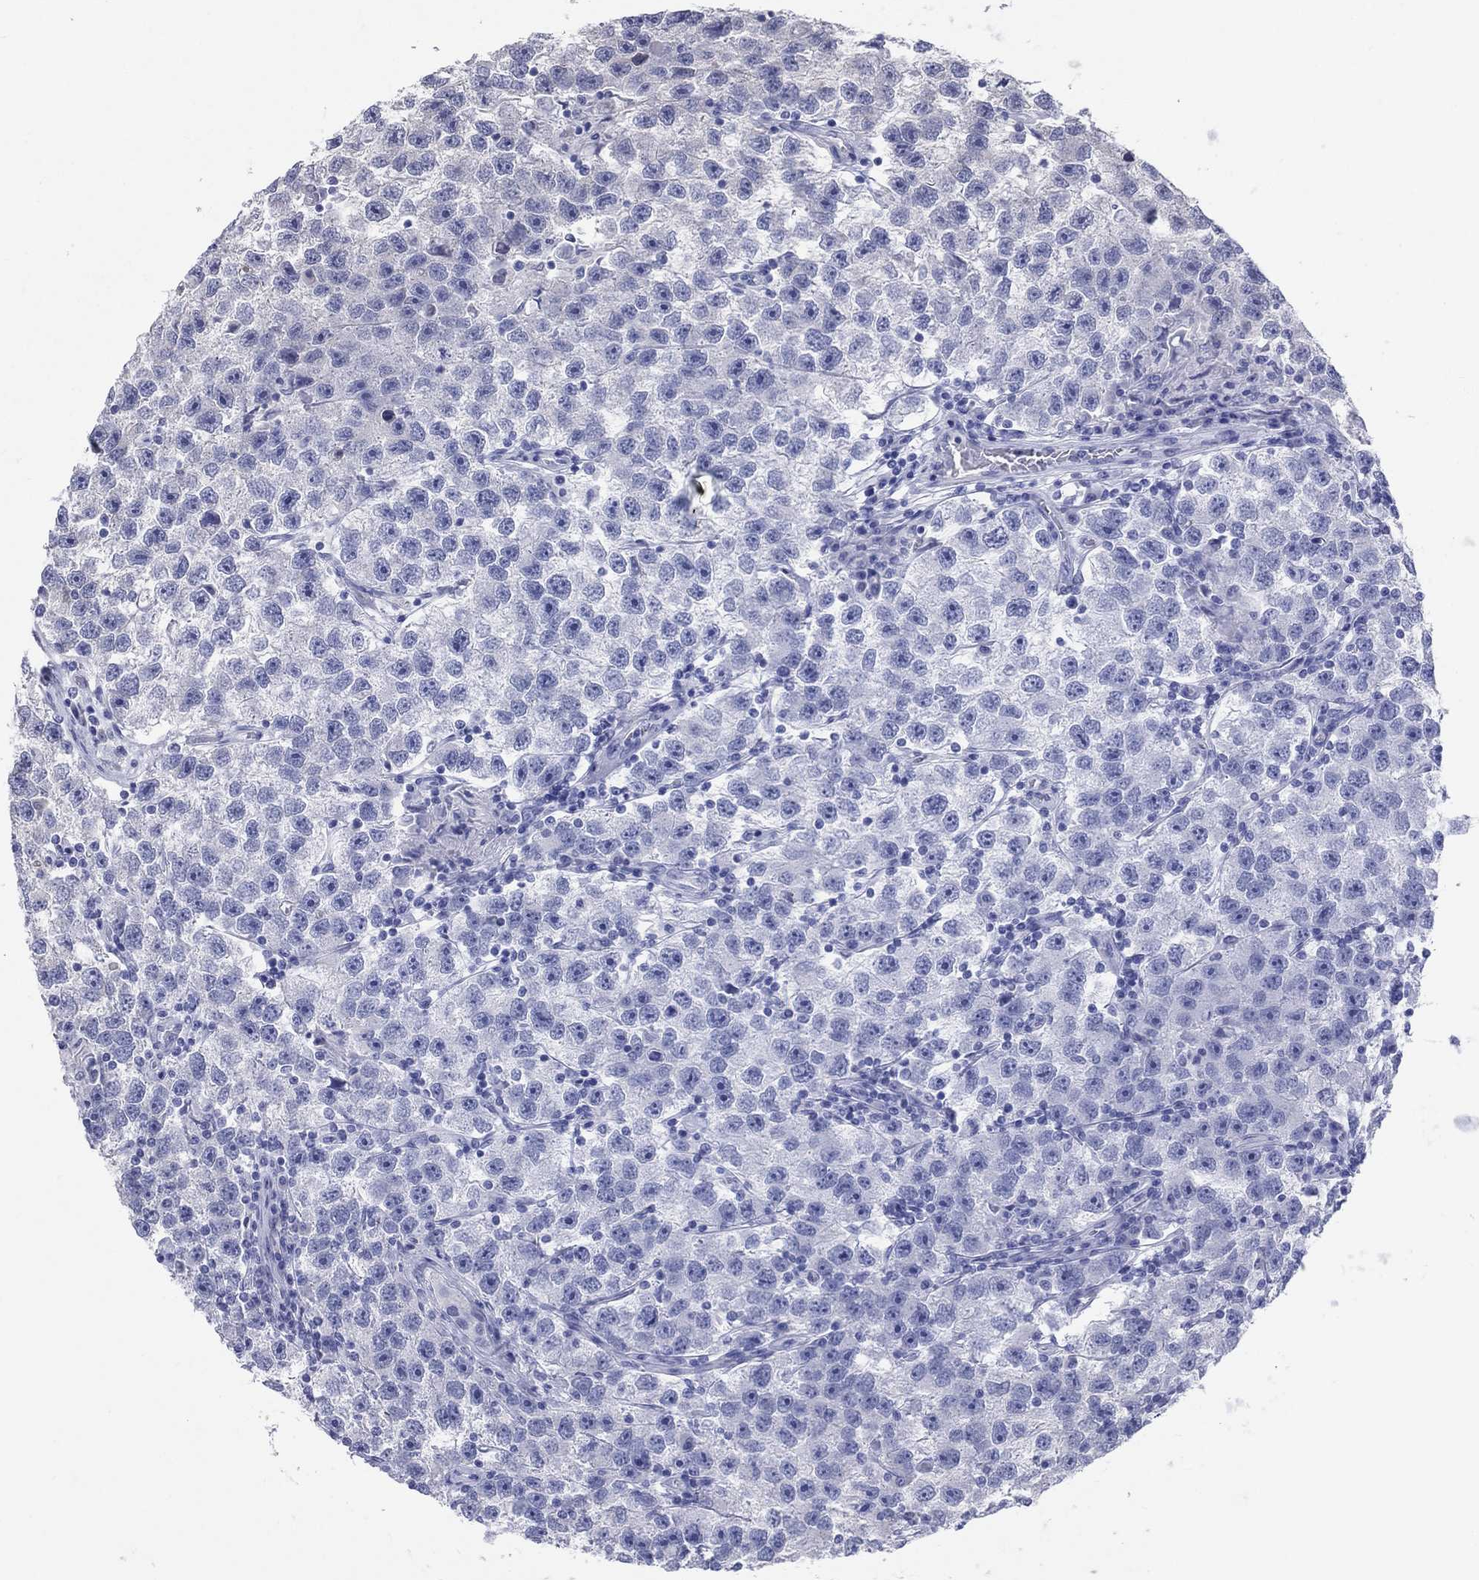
{"staining": {"intensity": "negative", "quantity": "none", "location": "none"}, "tissue": "testis cancer", "cell_type": "Tumor cells", "image_type": "cancer", "snomed": [{"axis": "morphology", "description": "Seminoma, NOS"}, {"axis": "topography", "description": "Testis"}], "caption": "Human testis cancer stained for a protein using IHC demonstrates no positivity in tumor cells.", "gene": "DLG4", "patient": {"sex": "male", "age": 26}}